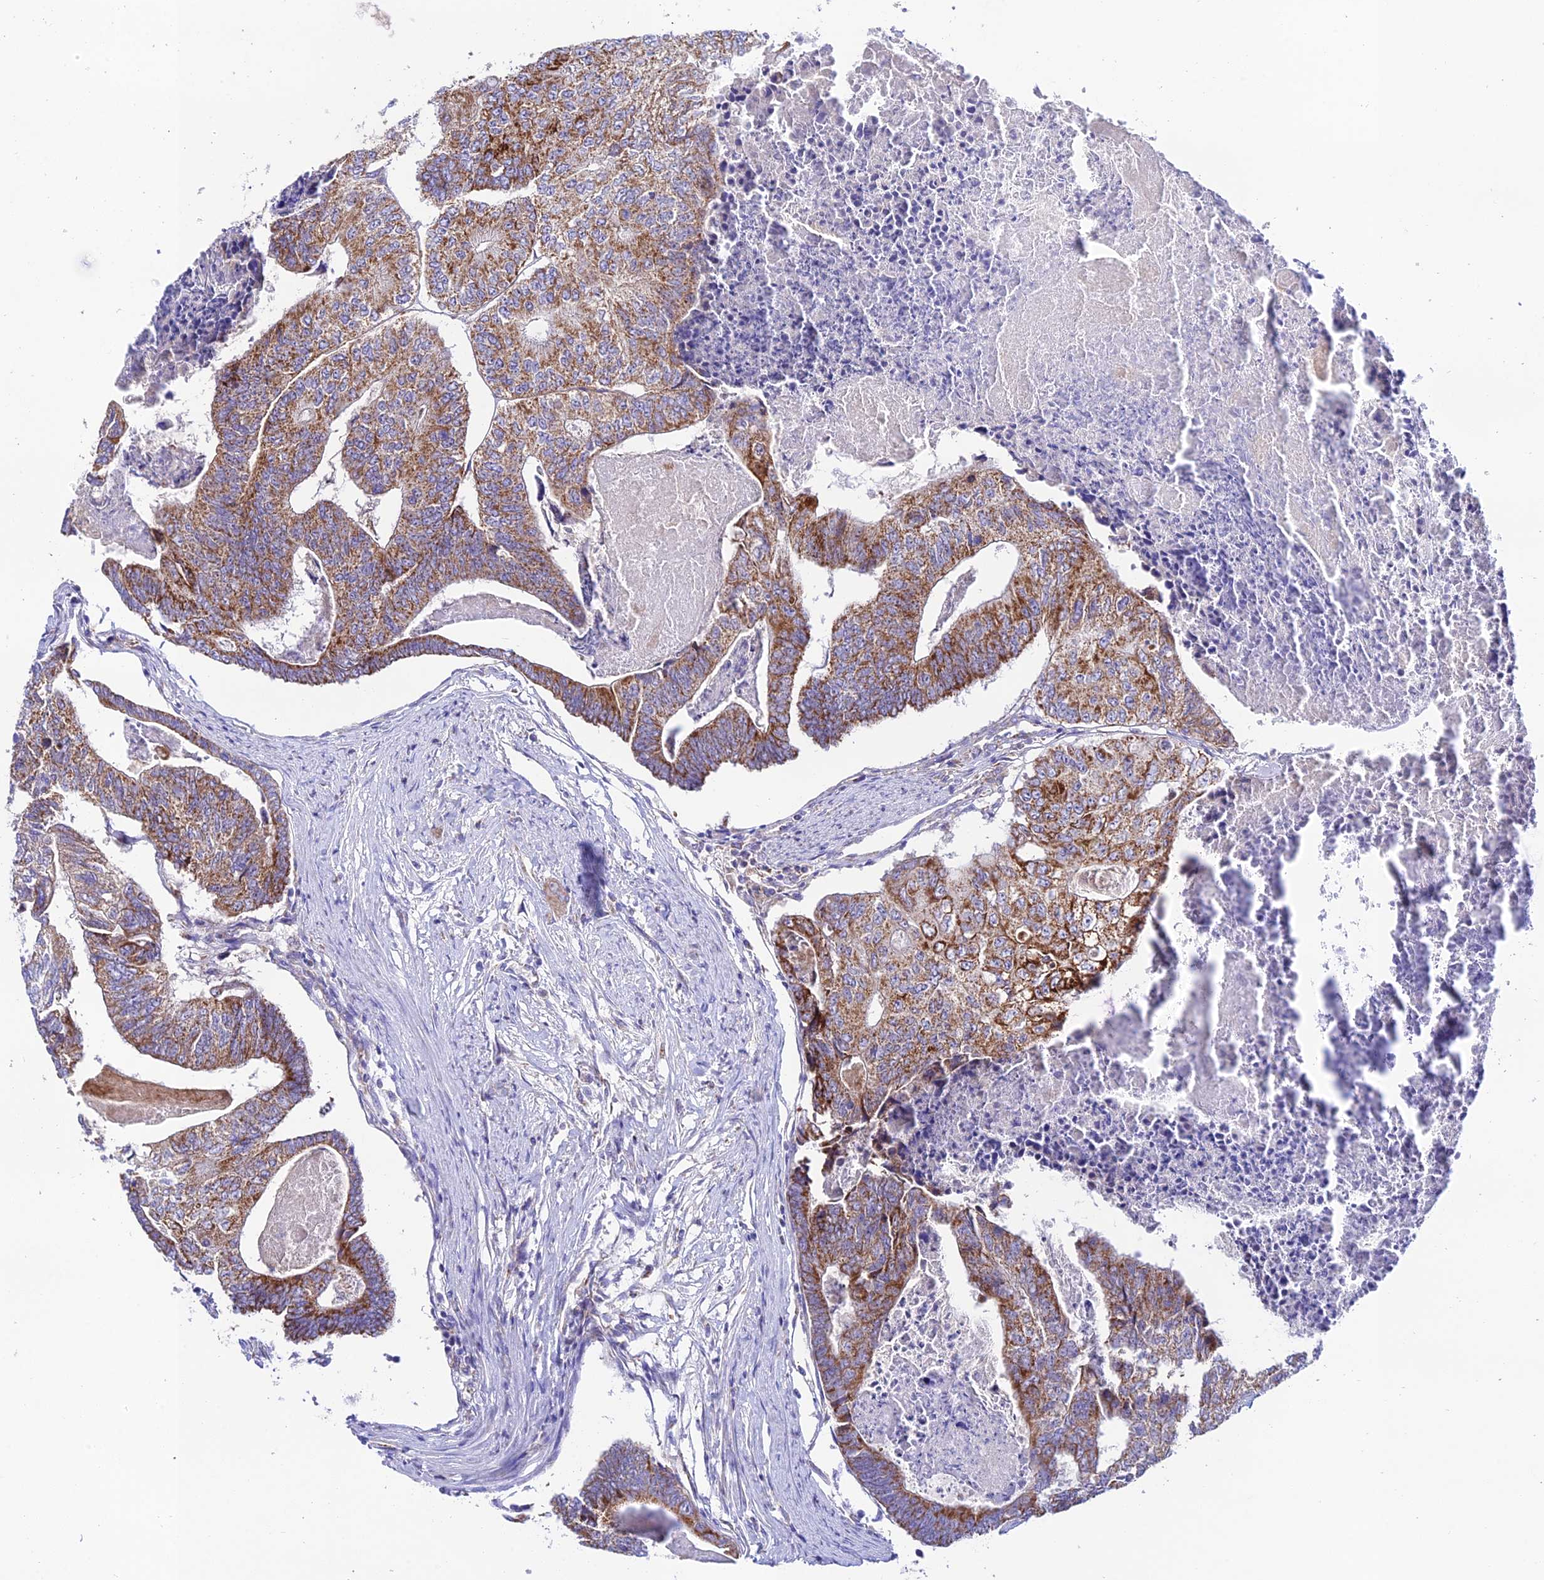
{"staining": {"intensity": "moderate", "quantity": ">75%", "location": "cytoplasmic/membranous"}, "tissue": "colorectal cancer", "cell_type": "Tumor cells", "image_type": "cancer", "snomed": [{"axis": "morphology", "description": "Adenocarcinoma, NOS"}, {"axis": "topography", "description": "Colon"}], "caption": "IHC (DAB) staining of human colorectal adenocarcinoma displays moderate cytoplasmic/membranous protein expression in approximately >75% of tumor cells.", "gene": "HSDL2", "patient": {"sex": "female", "age": 67}}